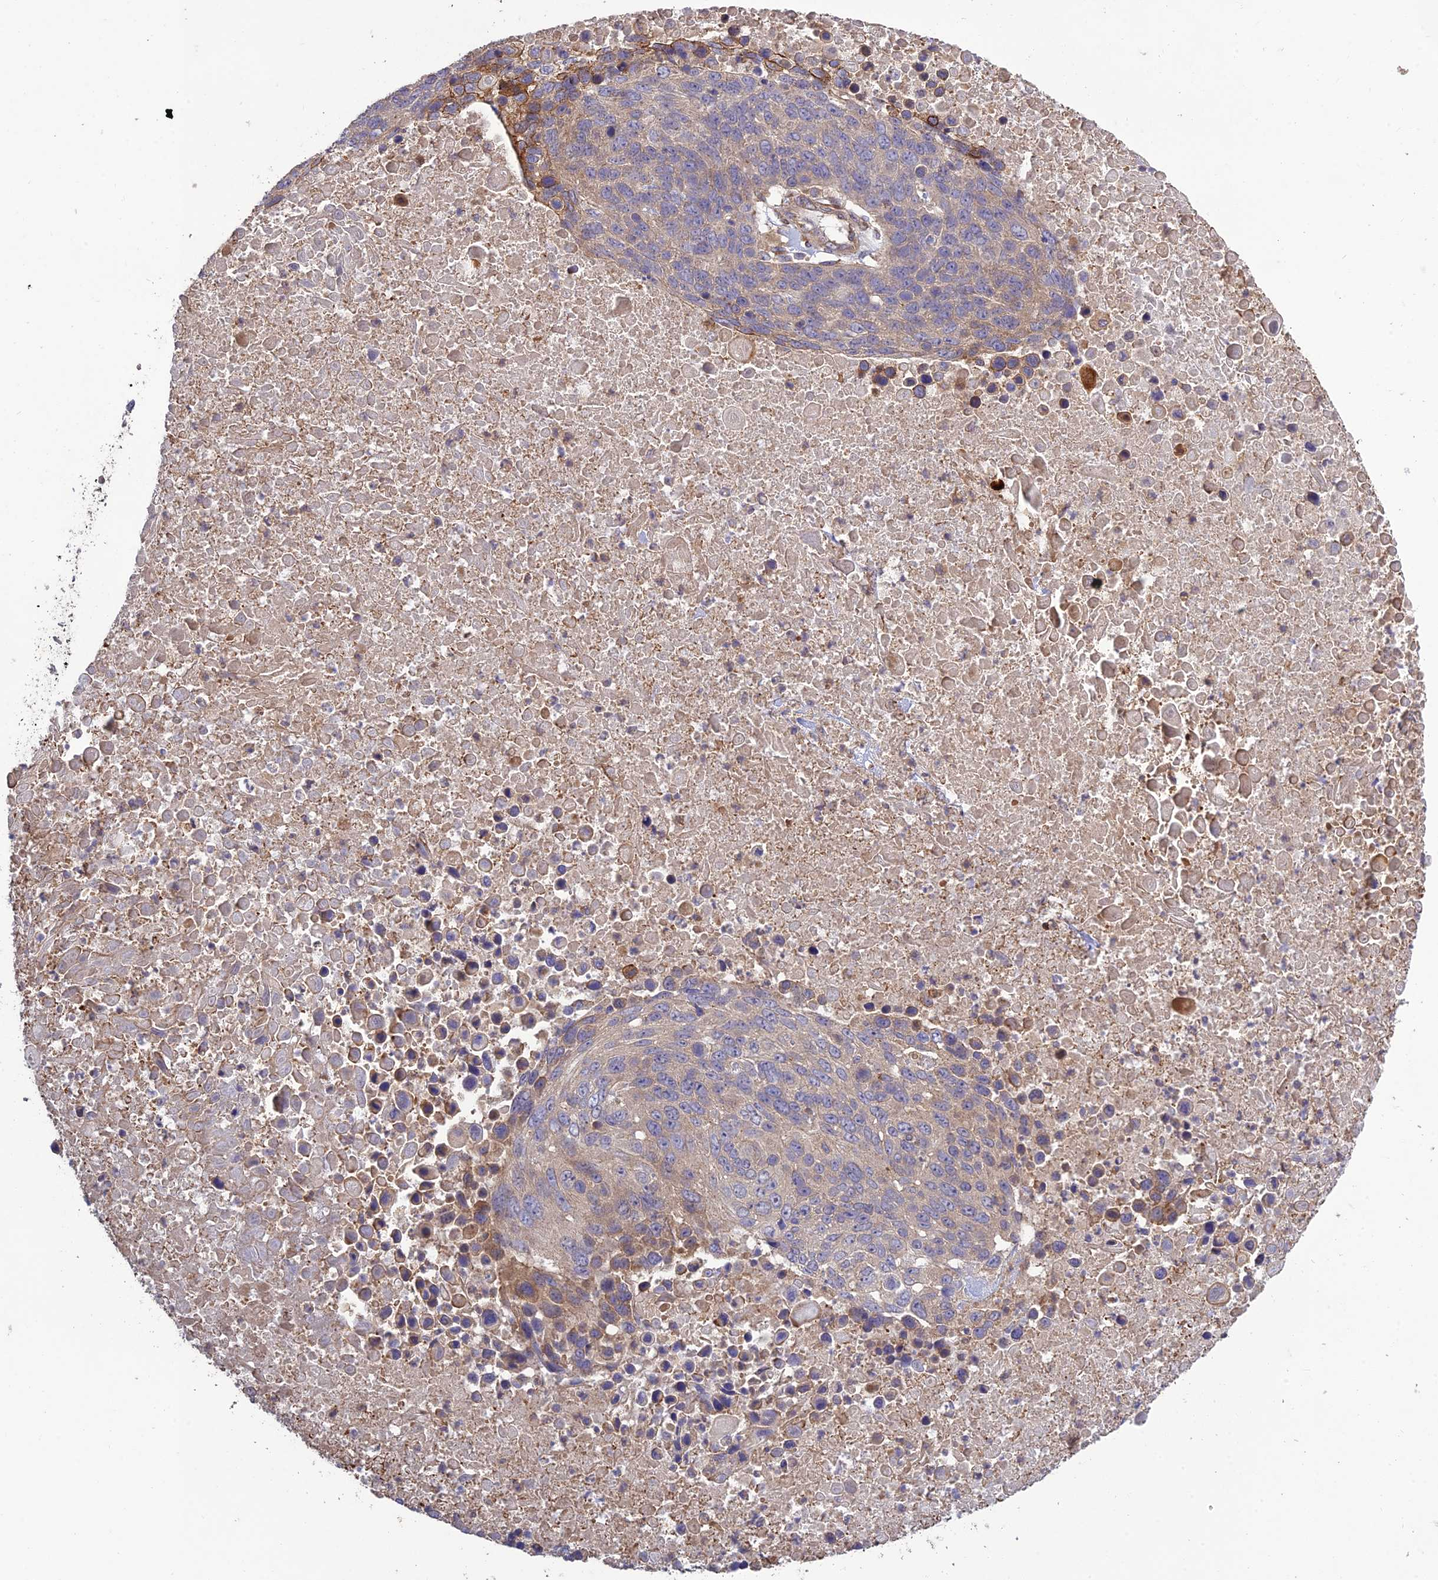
{"staining": {"intensity": "weak", "quantity": "<25%", "location": "cytoplasmic/membranous"}, "tissue": "lung cancer", "cell_type": "Tumor cells", "image_type": "cancer", "snomed": [{"axis": "morphology", "description": "Normal tissue, NOS"}, {"axis": "morphology", "description": "Squamous cell carcinoma, NOS"}, {"axis": "topography", "description": "Lymph node"}, {"axis": "topography", "description": "Lung"}], "caption": "IHC photomicrograph of squamous cell carcinoma (lung) stained for a protein (brown), which displays no expression in tumor cells. (DAB IHC with hematoxylin counter stain).", "gene": "TMEM131L", "patient": {"sex": "male", "age": 66}}